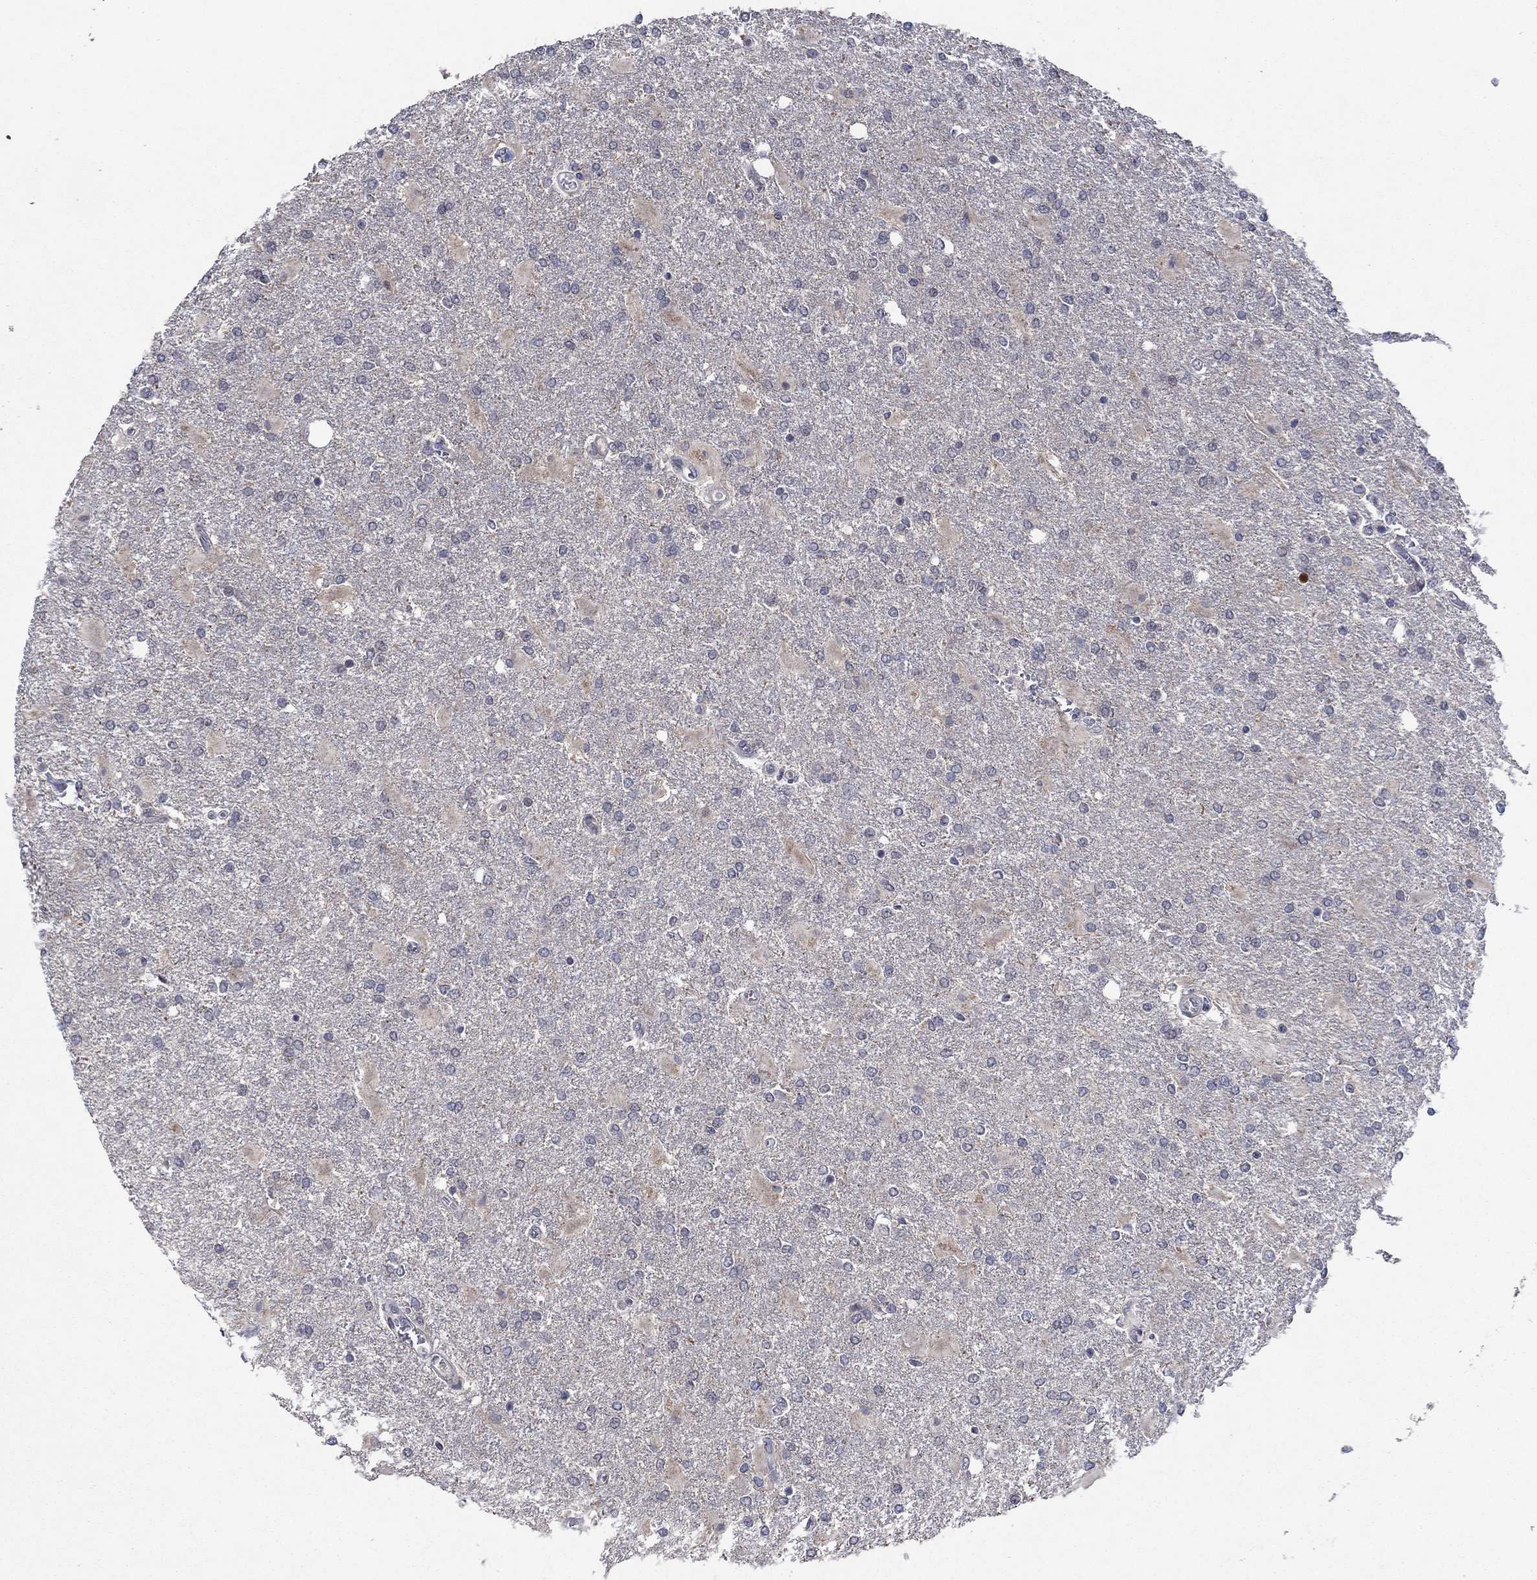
{"staining": {"intensity": "negative", "quantity": "none", "location": "none"}, "tissue": "glioma", "cell_type": "Tumor cells", "image_type": "cancer", "snomed": [{"axis": "morphology", "description": "Glioma, malignant, High grade"}, {"axis": "topography", "description": "Cerebral cortex"}], "caption": "Immunohistochemistry (IHC) histopathology image of neoplastic tissue: human glioma stained with DAB (3,3'-diaminobenzidine) shows no significant protein expression in tumor cells.", "gene": "IL4", "patient": {"sex": "male", "age": 79}}